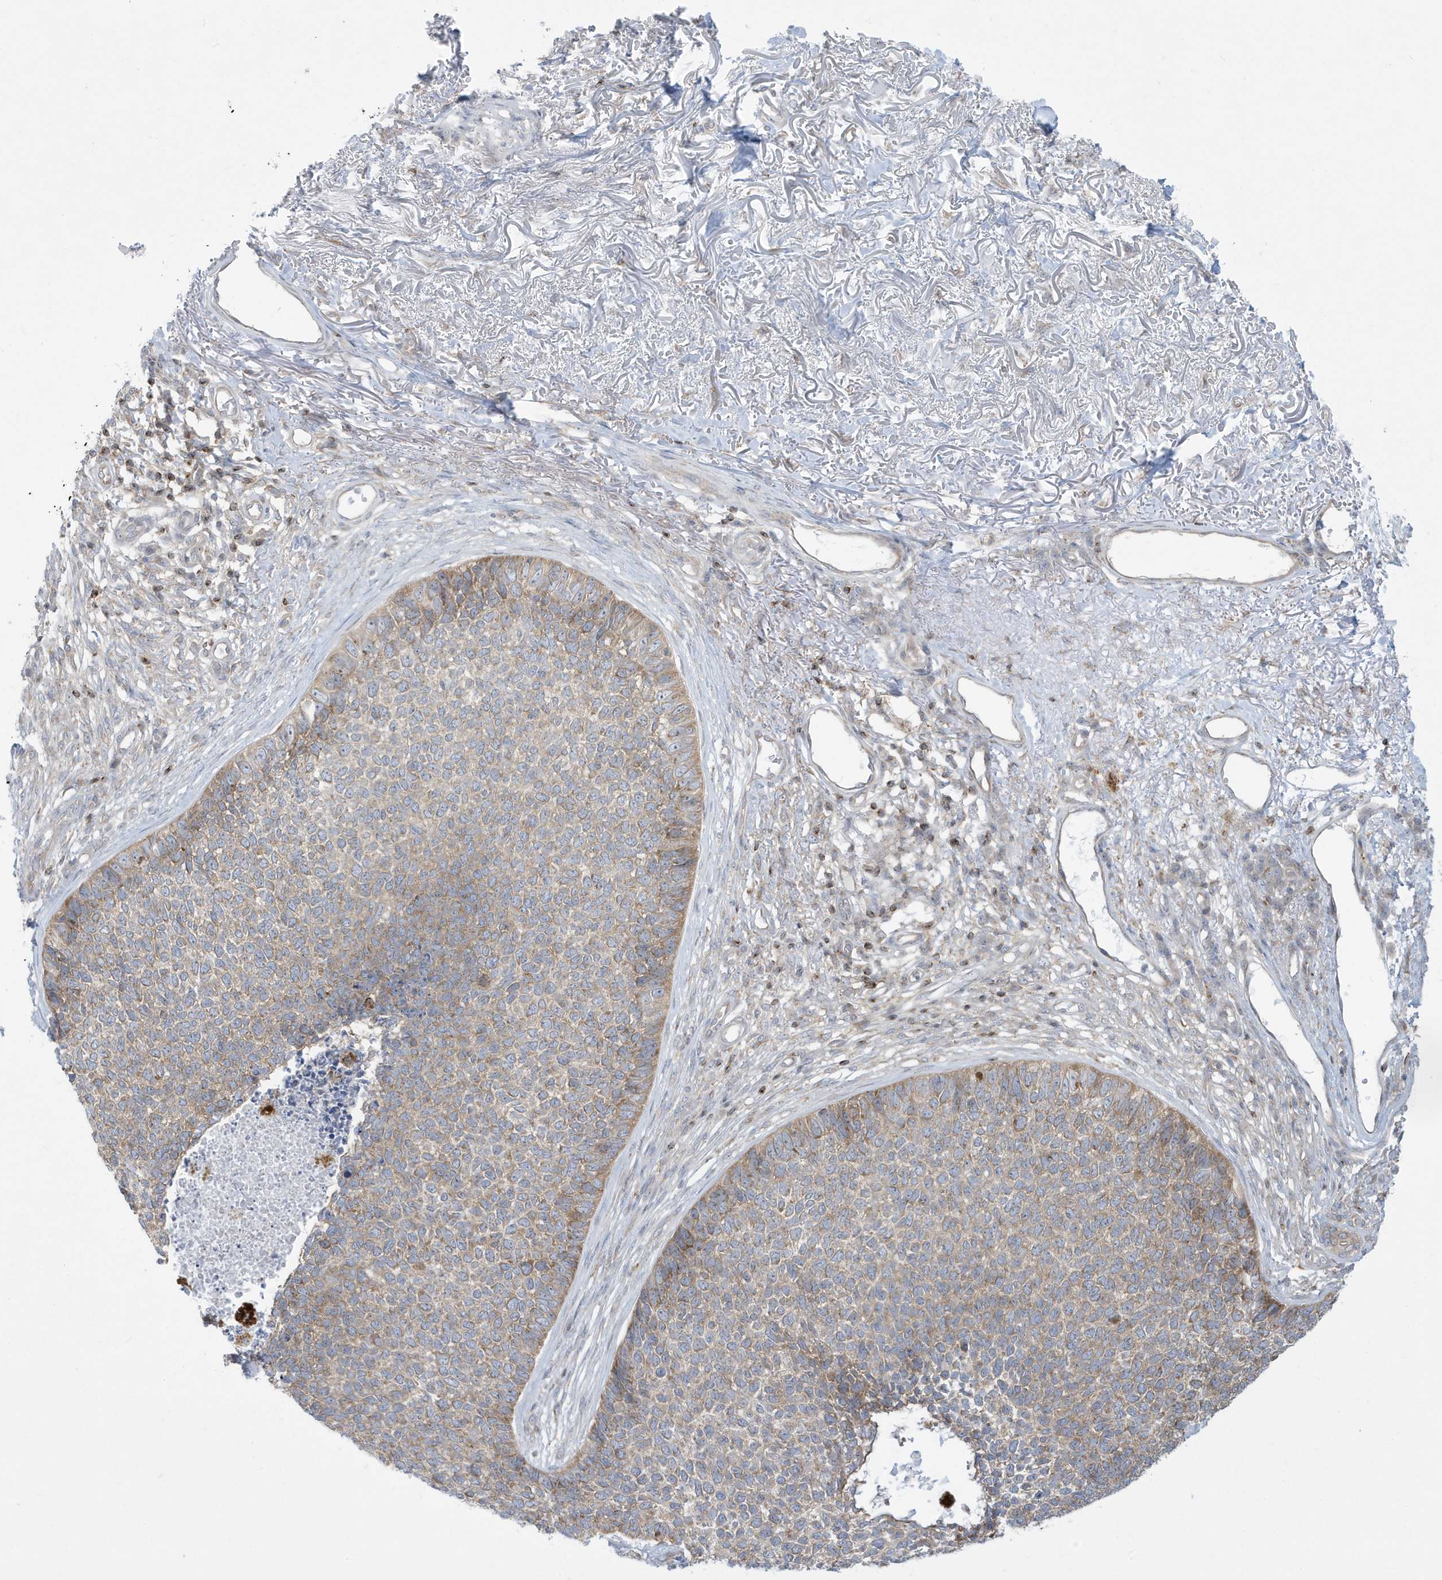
{"staining": {"intensity": "weak", "quantity": ">75%", "location": "cytoplasmic/membranous"}, "tissue": "skin cancer", "cell_type": "Tumor cells", "image_type": "cancer", "snomed": [{"axis": "morphology", "description": "Basal cell carcinoma"}, {"axis": "topography", "description": "Skin"}], "caption": "Immunohistochemical staining of skin cancer reveals weak cytoplasmic/membranous protein positivity in approximately >75% of tumor cells. (DAB (3,3'-diaminobenzidine) = brown stain, brightfield microscopy at high magnification).", "gene": "SLAMF9", "patient": {"sex": "female", "age": 84}}